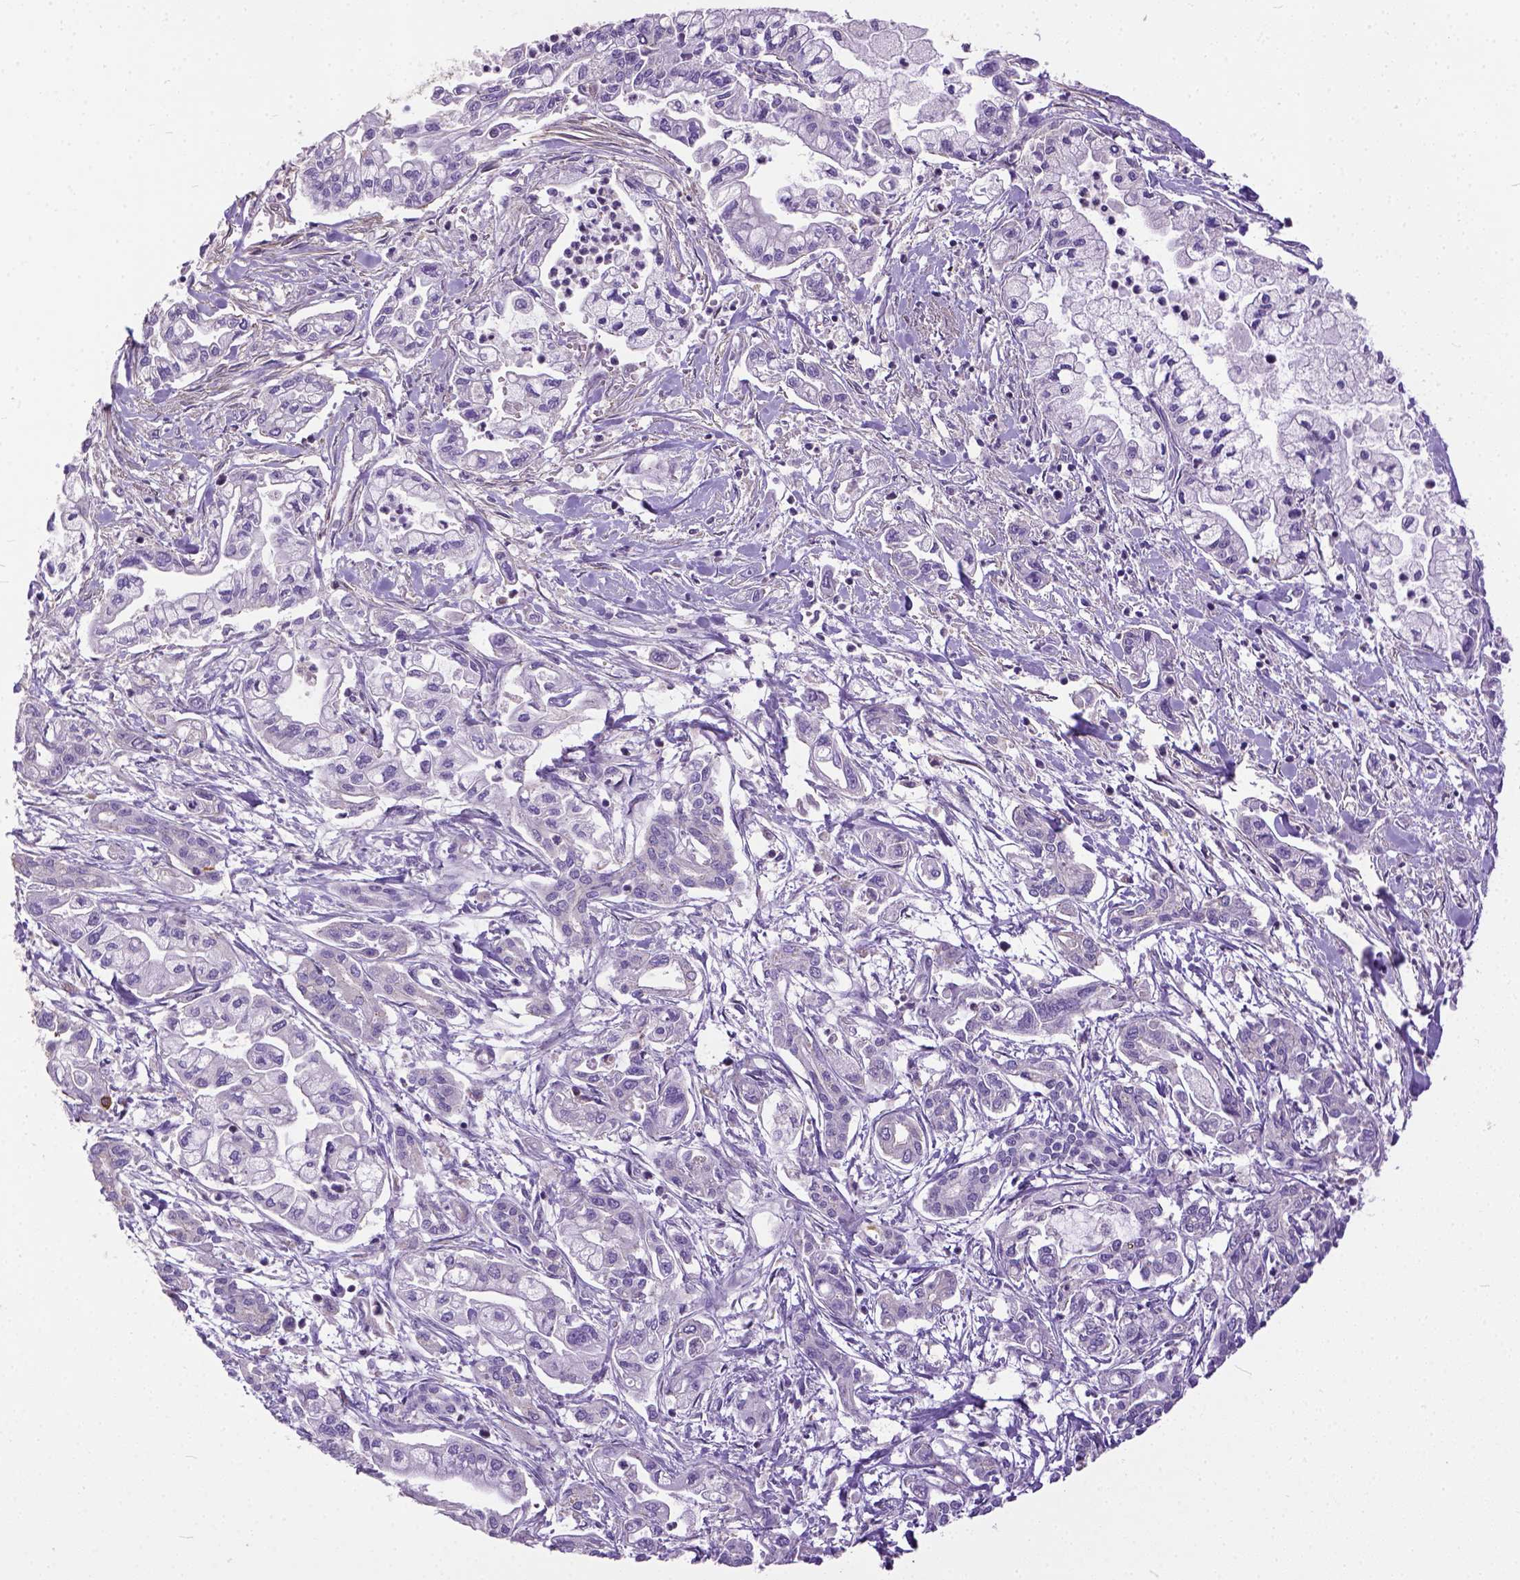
{"staining": {"intensity": "negative", "quantity": "none", "location": "none"}, "tissue": "pancreatic cancer", "cell_type": "Tumor cells", "image_type": "cancer", "snomed": [{"axis": "morphology", "description": "Adenocarcinoma, NOS"}, {"axis": "topography", "description": "Pancreas"}], "caption": "A photomicrograph of pancreatic cancer (adenocarcinoma) stained for a protein displays no brown staining in tumor cells. The staining is performed using DAB (3,3'-diaminobenzidine) brown chromogen with nuclei counter-stained in using hematoxylin.", "gene": "BANF2", "patient": {"sex": "male", "age": 54}}